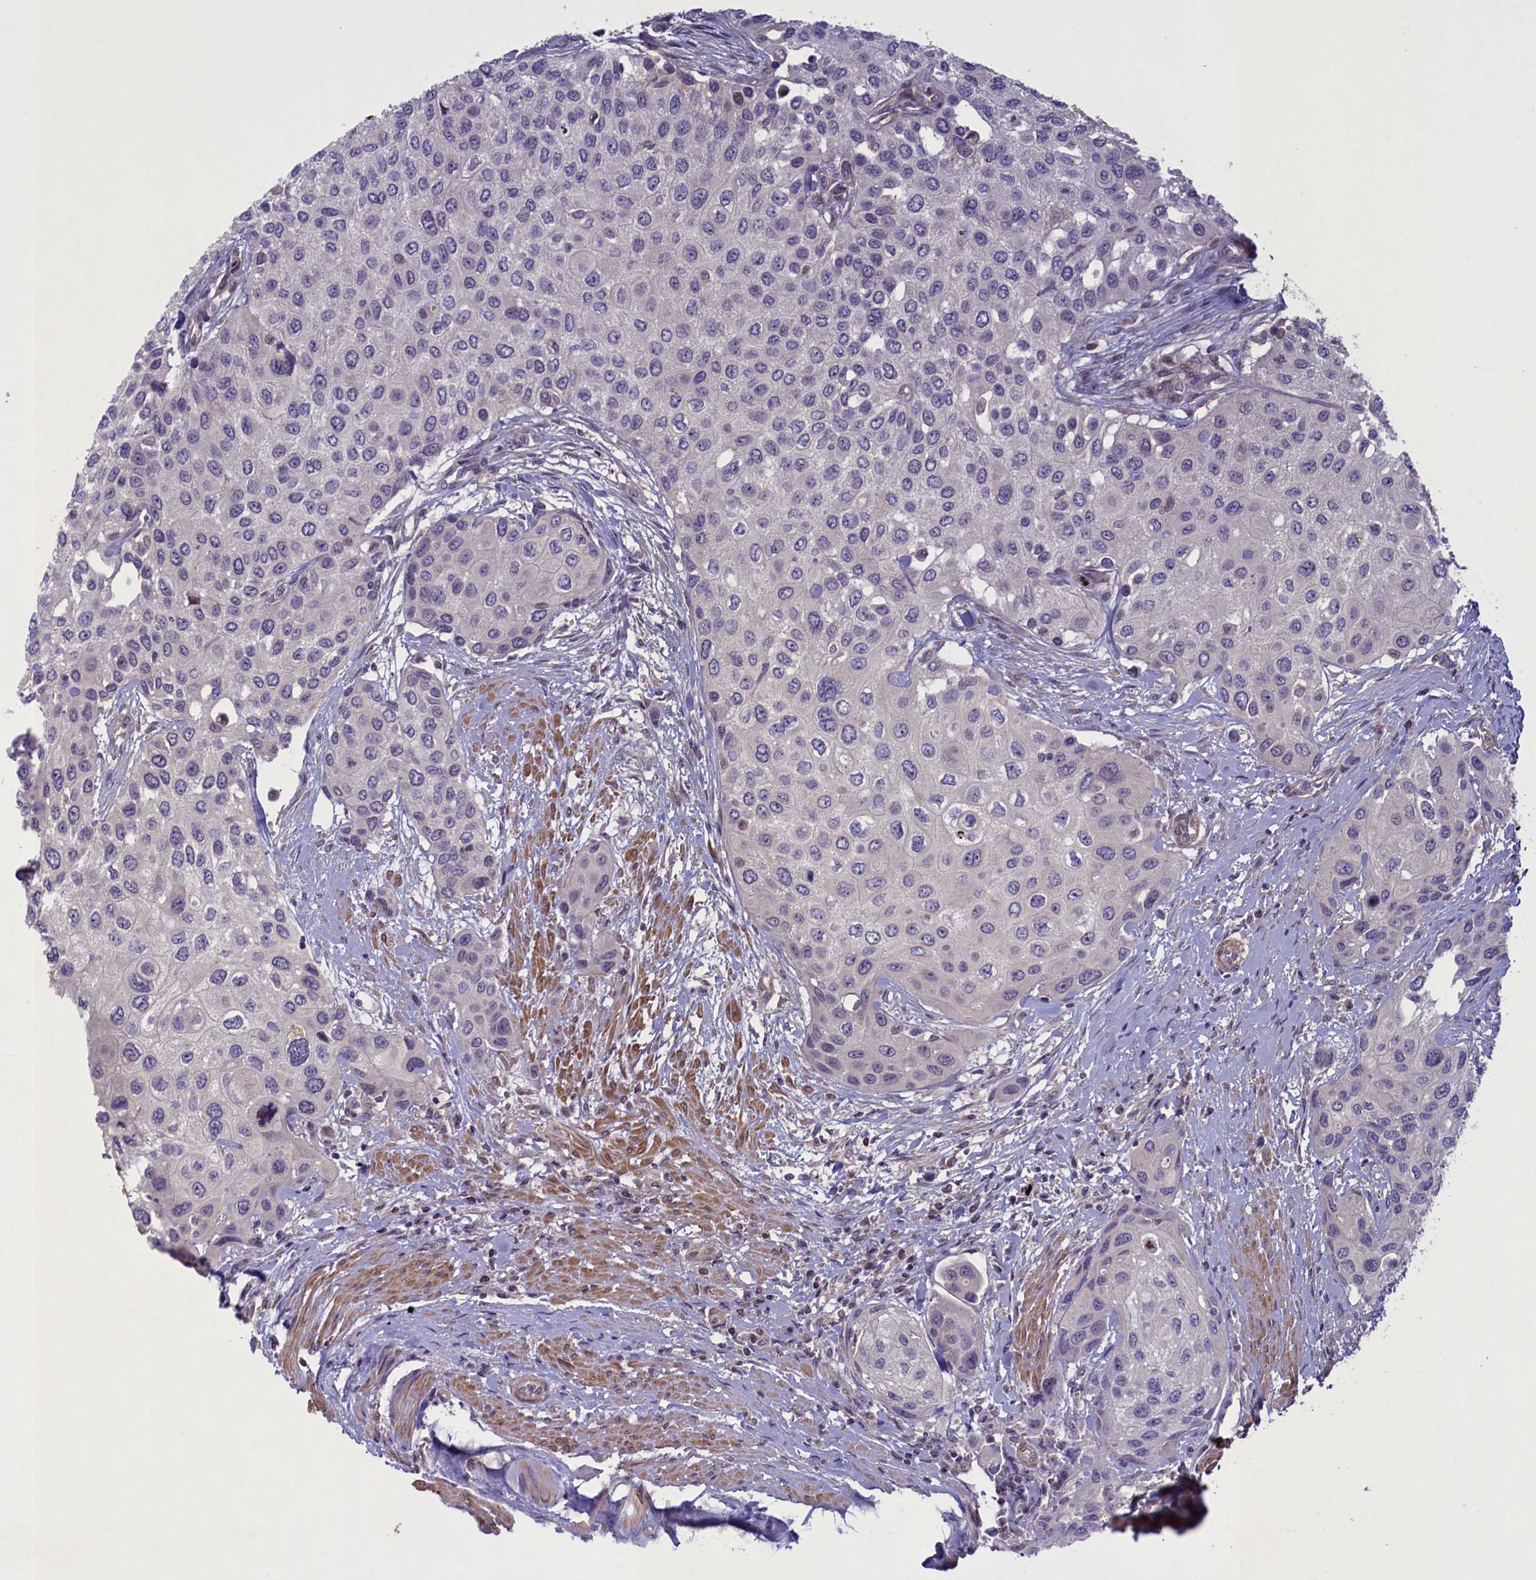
{"staining": {"intensity": "negative", "quantity": "none", "location": "none"}, "tissue": "urothelial cancer", "cell_type": "Tumor cells", "image_type": "cancer", "snomed": [{"axis": "morphology", "description": "Normal tissue, NOS"}, {"axis": "morphology", "description": "Urothelial carcinoma, High grade"}, {"axis": "topography", "description": "Vascular tissue"}, {"axis": "topography", "description": "Urinary bladder"}], "caption": "Immunohistochemical staining of urothelial carcinoma (high-grade) reveals no significant expression in tumor cells.", "gene": "MAN2C1", "patient": {"sex": "female", "age": 56}}